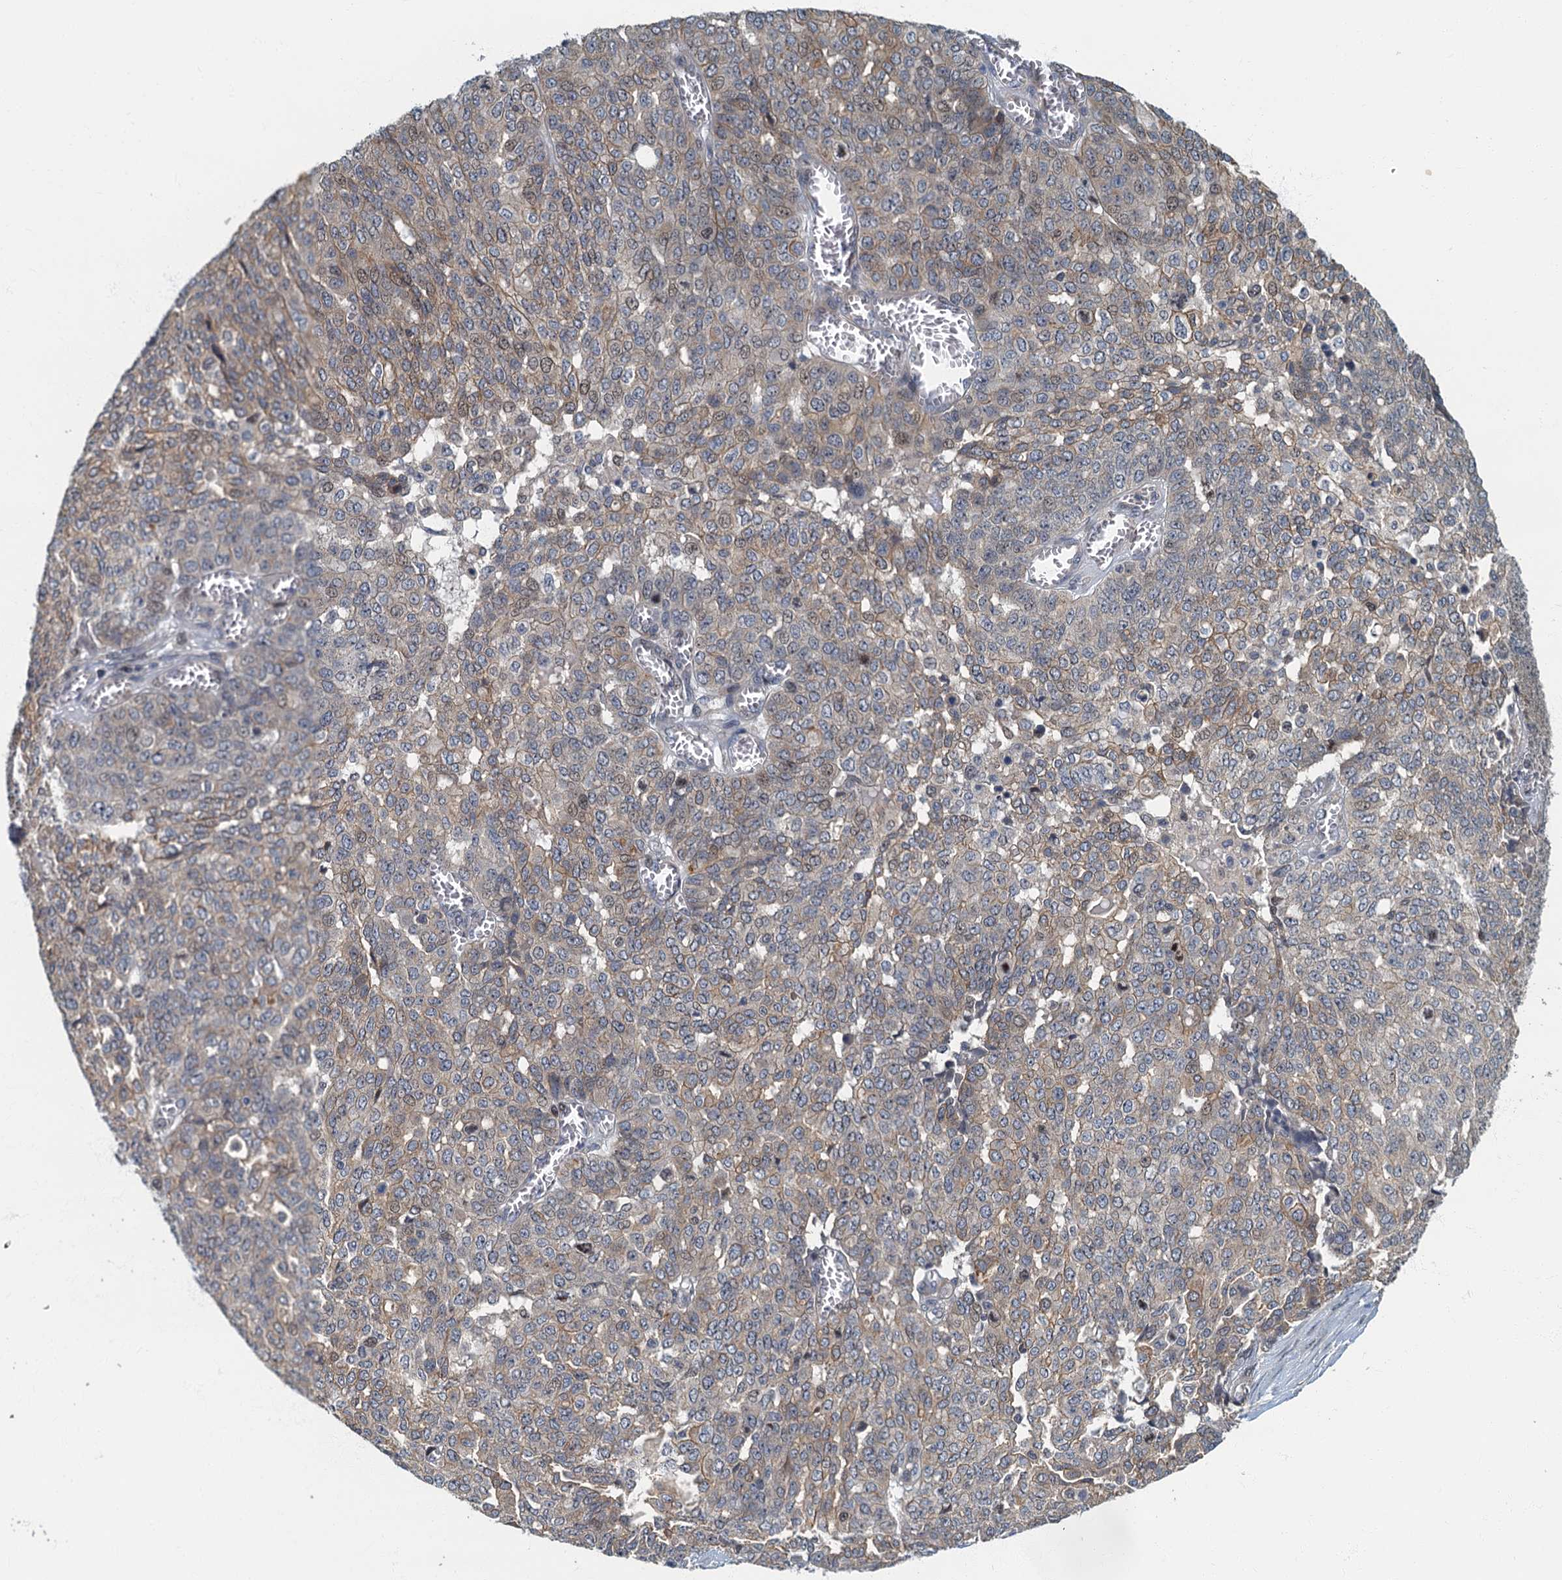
{"staining": {"intensity": "weak", "quantity": "<25%", "location": "cytoplasmic/membranous"}, "tissue": "ovarian cancer", "cell_type": "Tumor cells", "image_type": "cancer", "snomed": [{"axis": "morphology", "description": "Cystadenocarcinoma, serous, NOS"}, {"axis": "topography", "description": "Soft tissue"}, {"axis": "topography", "description": "Ovary"}], "caption": "Immunohistochemistry (IHC) histopathology image of ovarian serous cystadenocarcinoma stained for a protein (brown), which reveals no positivity in tumor cells. (Brightfield microscopy of DAB (3,3'-diaminobenzidine) immunohistochemistry (IHC) at high magnification).", "gene": "CKAP2L", "patient": {"sex": "female", "age": 57}}